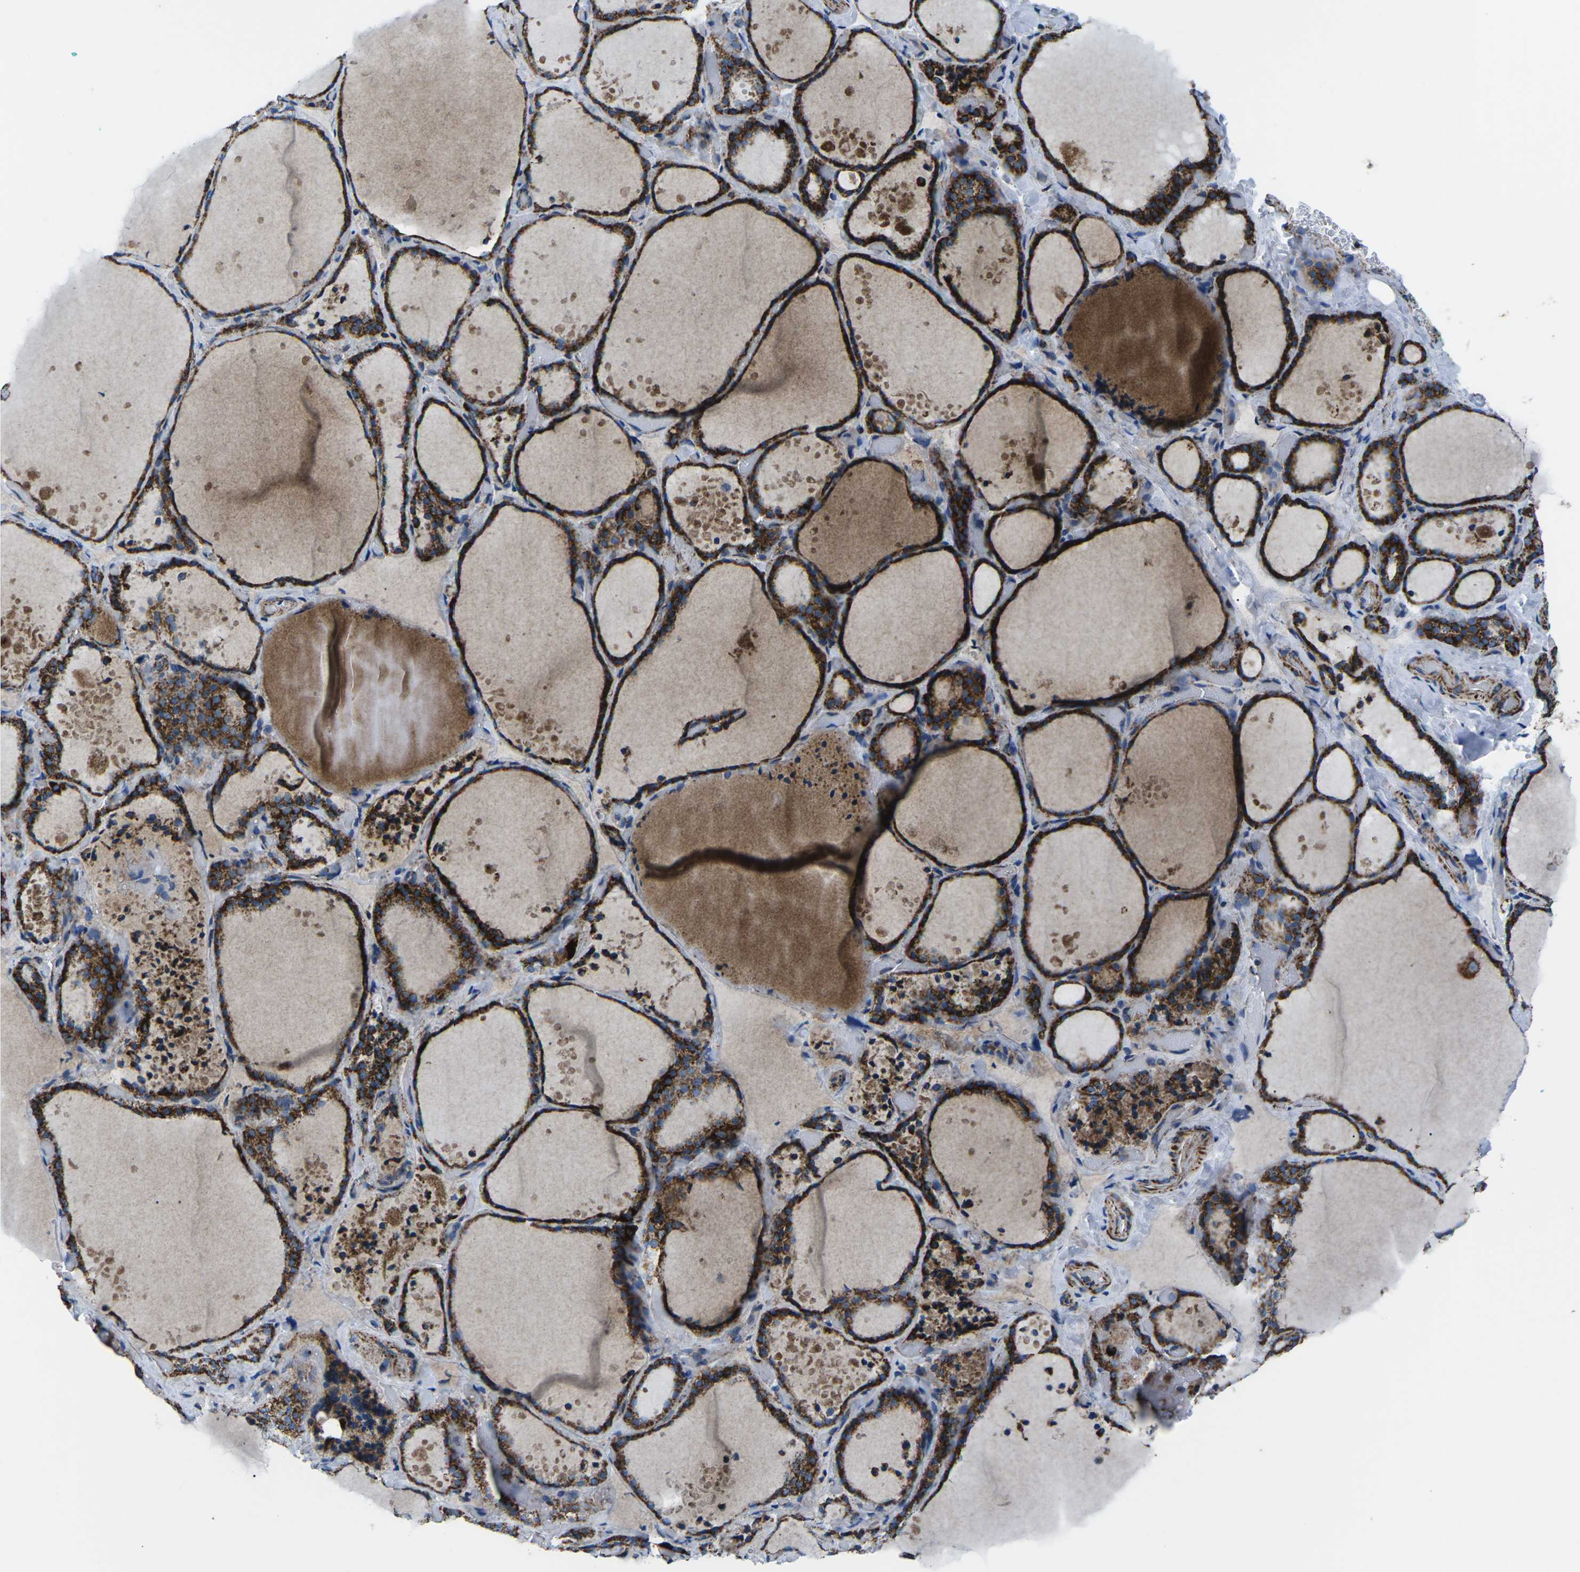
{"staining": {"intensity": "strong", "quantity": ">75%", "location": "cytoplasmic/membranous"}, "tissue": "thyroid gland", "cell_type": "Glandular cells", "image_type": "normal", "snomed": [{"axis": "morphology", "description": "Normal tissue, NOS"}, {"axis": "topography", "description": "Thyroid gland"}], "caption": "Immunohistochemical staining of unremarkable thyroid gland reveals high levels of strong cytoplasmic/membranous expression in about >75% of glandular cells.", "gene": "MT", "patient": {"sex": "female", "age": 44}}